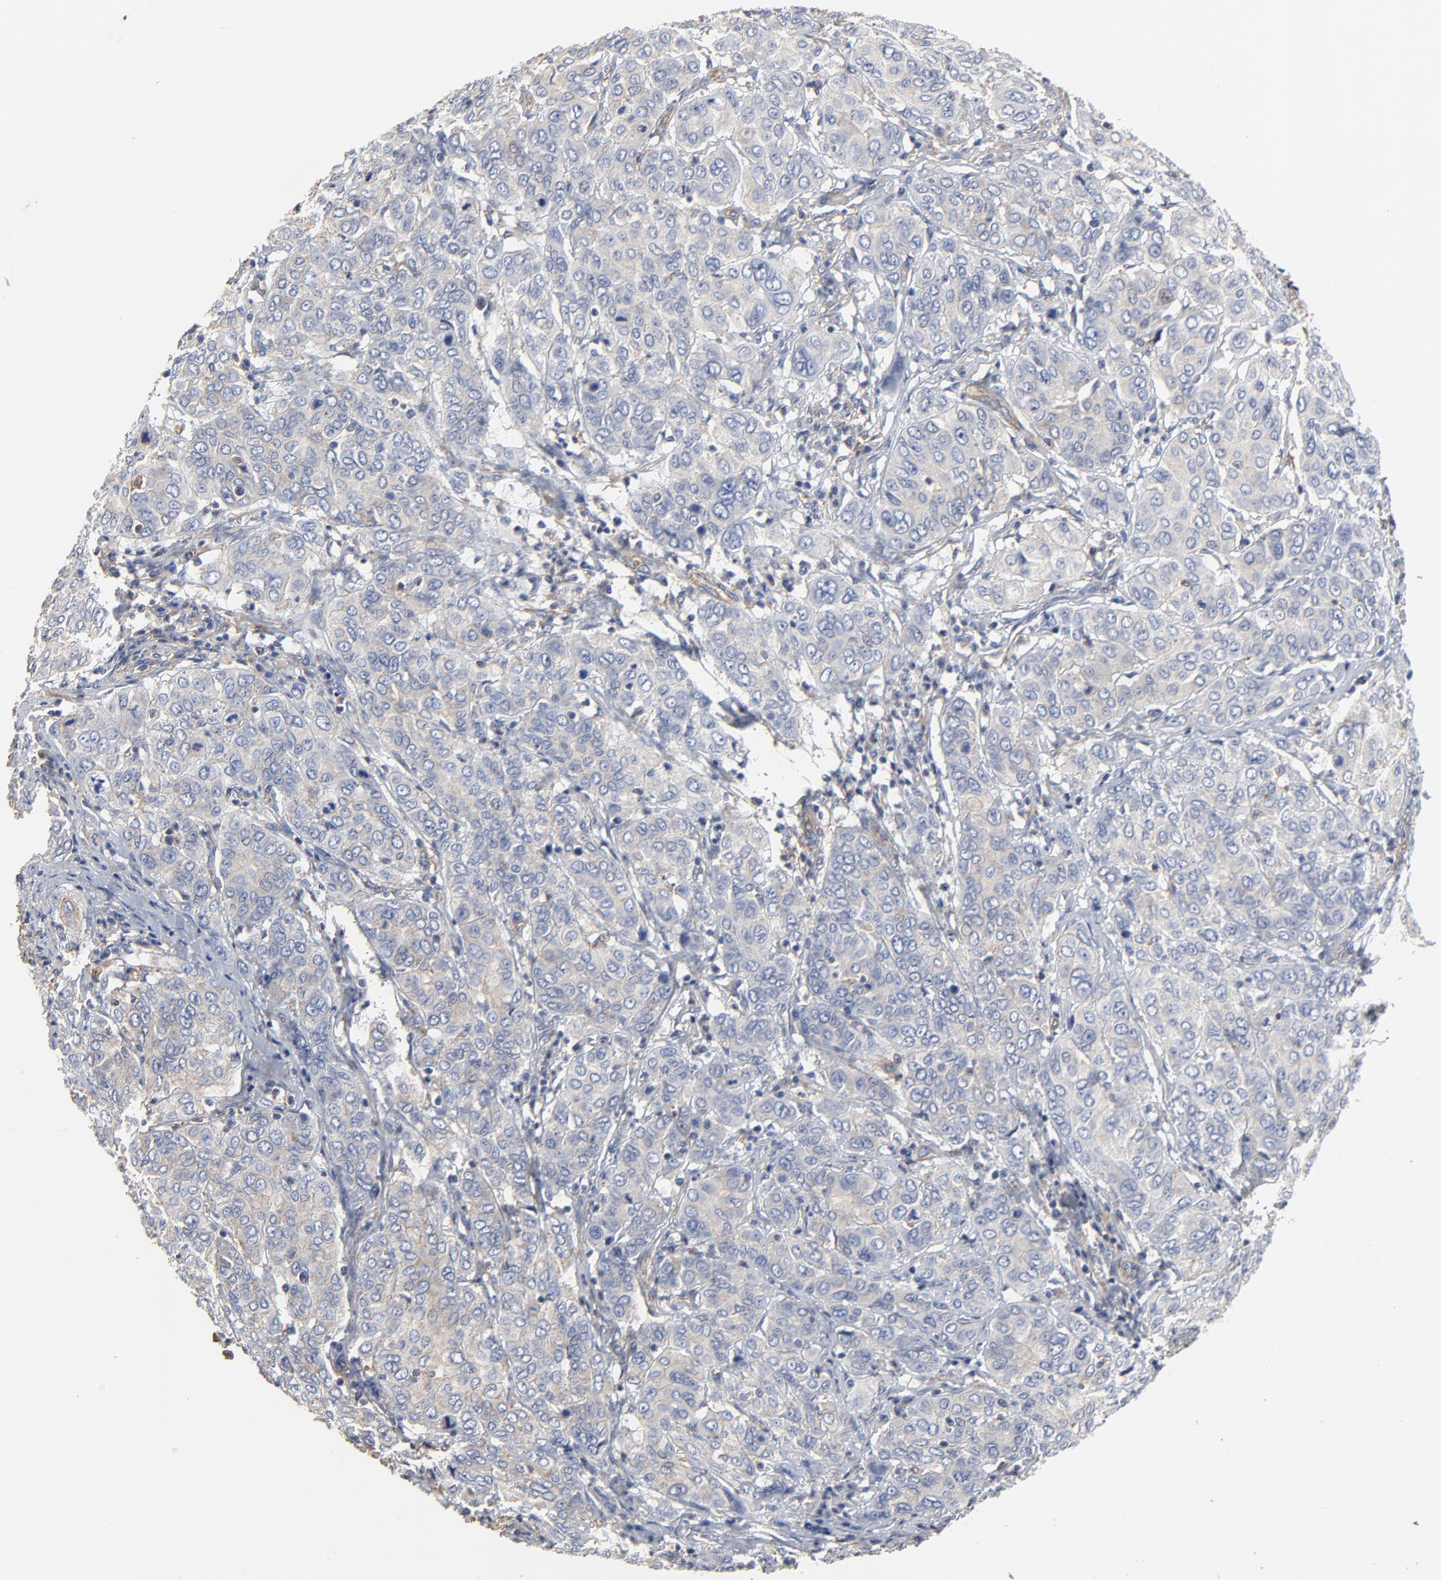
{"staining": {"intensity": "weak", "quantity": "<25%", "location": "cytoplasmic/membranous"}, "tissue": "cervical cancer", "cell_type": "Tumor cells", "image_type": "cancer", "snomed": [{"axis": "morphology", "description": "Squamous cell carcinoma, NOS"}, {"axis": "topography", "description": "Cervix"}], "caption": "An IHC photomicrograph of cervical squamous cell carcinoma is shown. There is no staining in tumor cells of cervical squamous cell carcinoma. The staining was performed using DAB to visualize the protein expression in brown, while the nuclei were stained in blue with hematoxylin (Magnification: 20x).", "gene": "NXF3", "patient": {"sex": "female", "age": 38}}